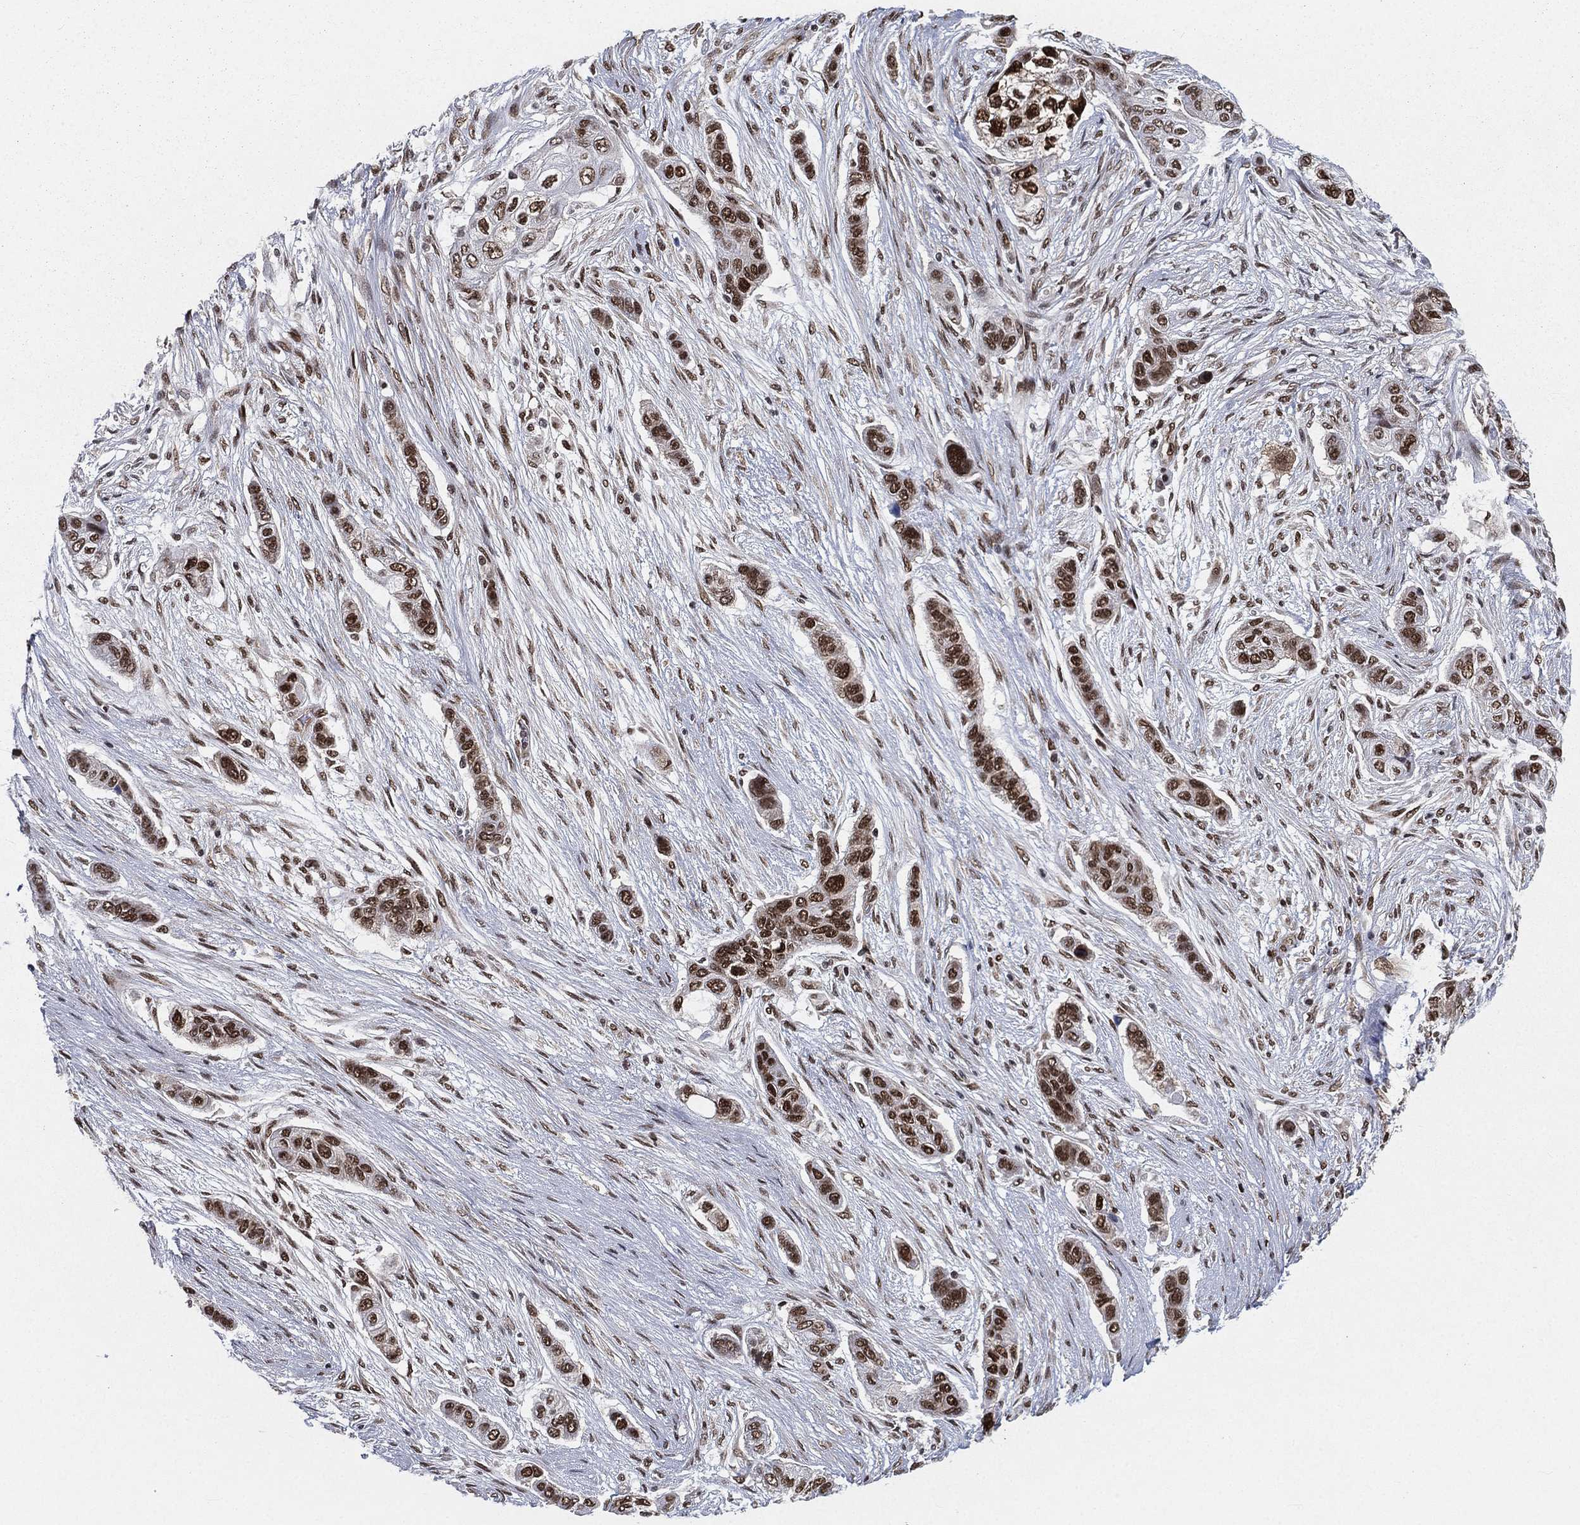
{"staining": {"intensity": "strong", "quantity": ">75%", "location": "nuclear"}, "tissue": "lung cancer", "cell_type": "Tumor cells", "image_type": "cancer", "snomed": [{"axis": "morphology", "description": "Squamous cell carcinoma, NOS"}, {"axis": "topography", "description": "Lung"}], "caption": "Protein positivity by immunohistochemistry (IHC) reveals strong nuclear expression in about >75% of tumor cells in lung cancer (squamous cell carcinoma). (DAB IHC with brightfield microscopy, high magnification).", "gene": "FUBP3", "patient": {"sex": "male", "age": 69}}